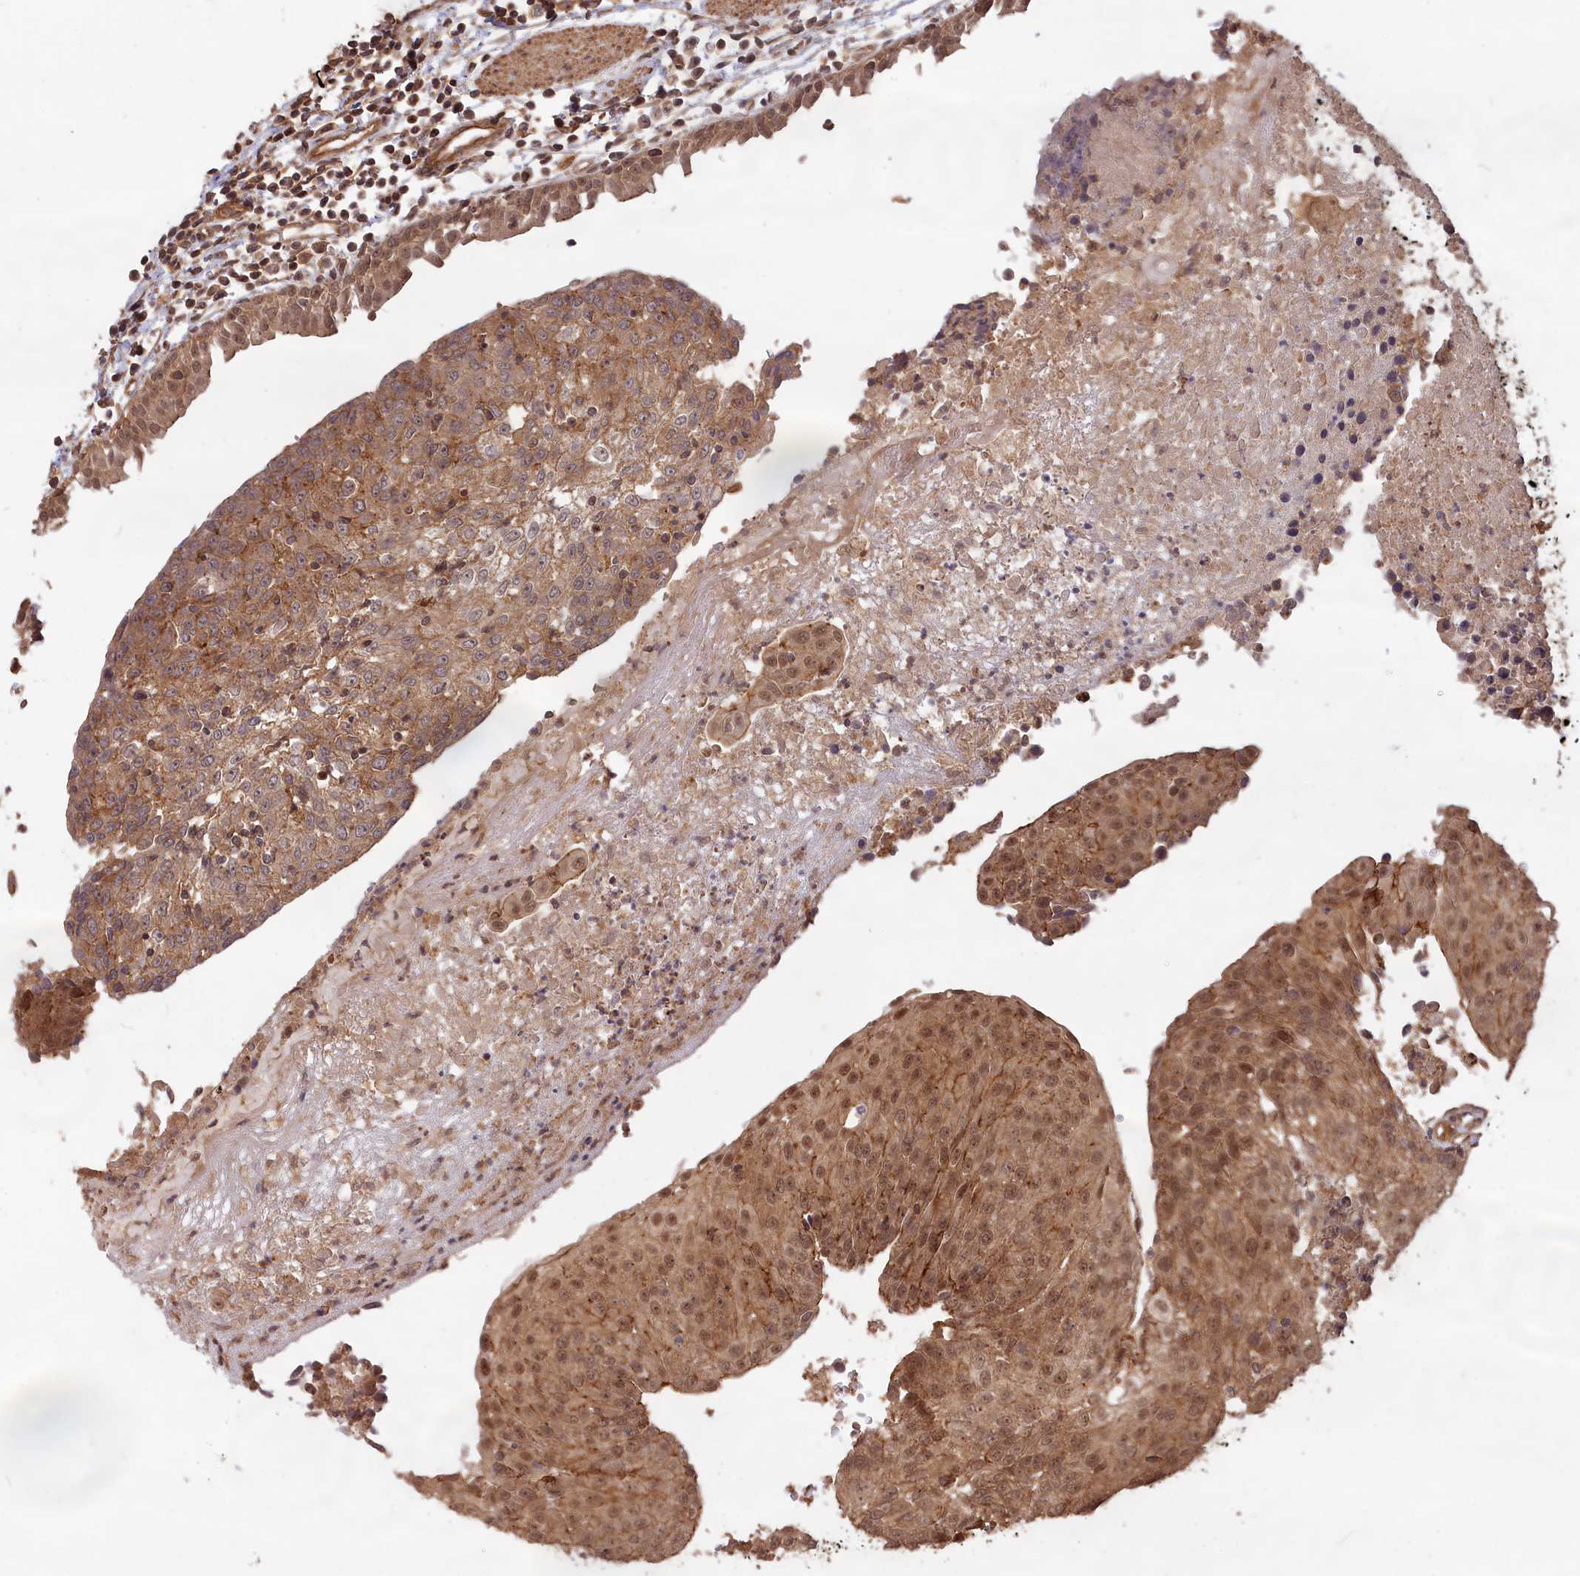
{"staining": {"intensity": "moderate", "quantity": ">75%", "location": "cytoplasmic/membranous,nuclear"}, "tissue": "urothelial cancer", "cell_type": "Tumor cells", "image_type": "cancer", "snomed": [{"axis": "morphology", "description": "Urothelial carcinoma, High grade"}, {"axis": "topography", "description": "Urinary bladder"}], "caption": "Urothelial cancer stained with DAB immunohistochemistry (IHC) shows medium levels of moderate cytoplasmic/membranous and nuclear positivity in about >75% of tumor cells. The protein is shown in brown color, while the nuclei are stained blue.", "gene": "CCDC174", "patient": {"sex": "female", "age": 85}}